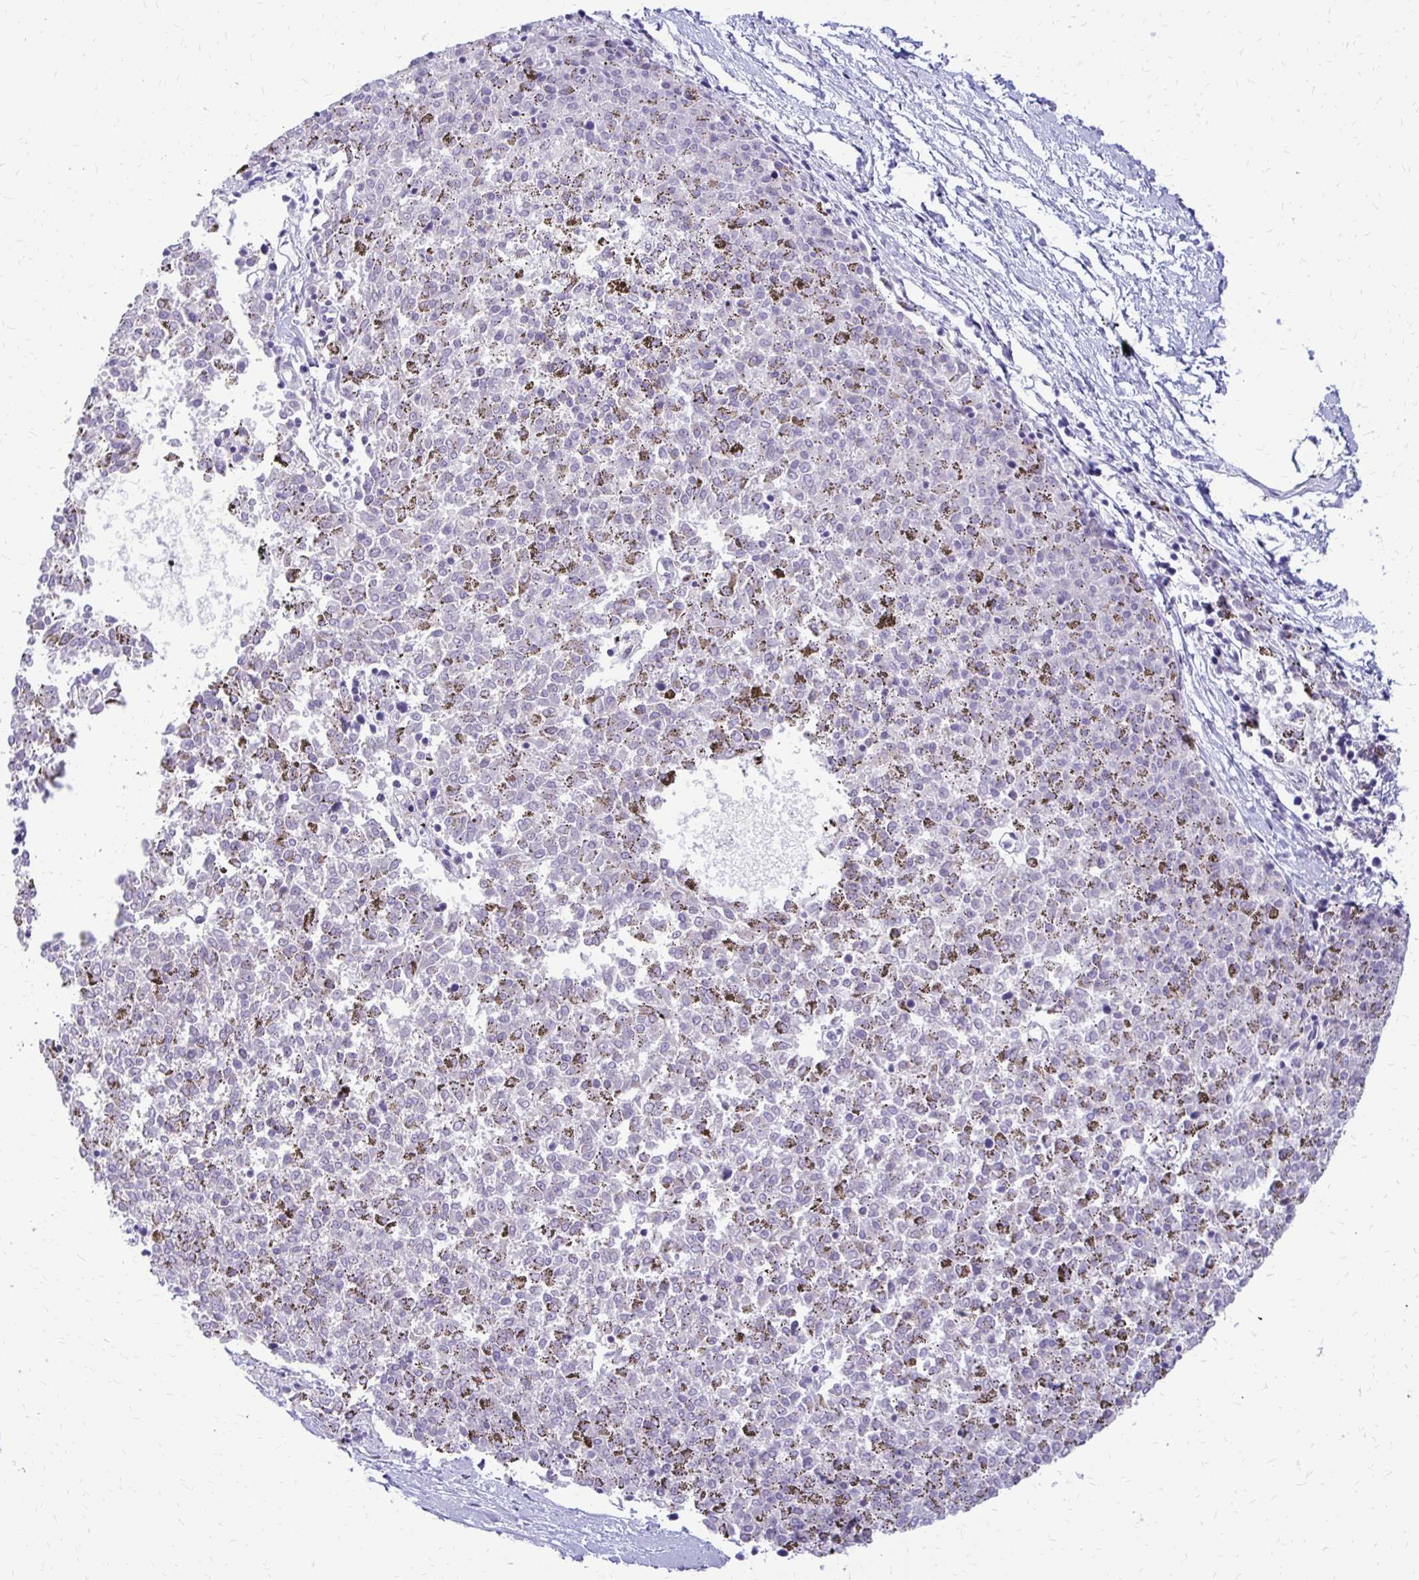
{"staining": {"intensity": "negative", "quantity": "none", "location": "none"}, "tissue": "melanoma", "cell_type": "Tumor cells", "image_type": "cancer", "snomed": [{"axis": "morphology", "description": "Malignant melanoma, NOS"}, {"axis": "topography", "description": "Skin"}], "caption": "Histopathology image shows no protein positivity in tumor cells of melanoma tissue. (DAB (3,3'-diaminobenzidine) immunohistochemistry (IHC), high magnification).", "gene": "EPYC", "patient": {"sex": "female", "age": 72}}